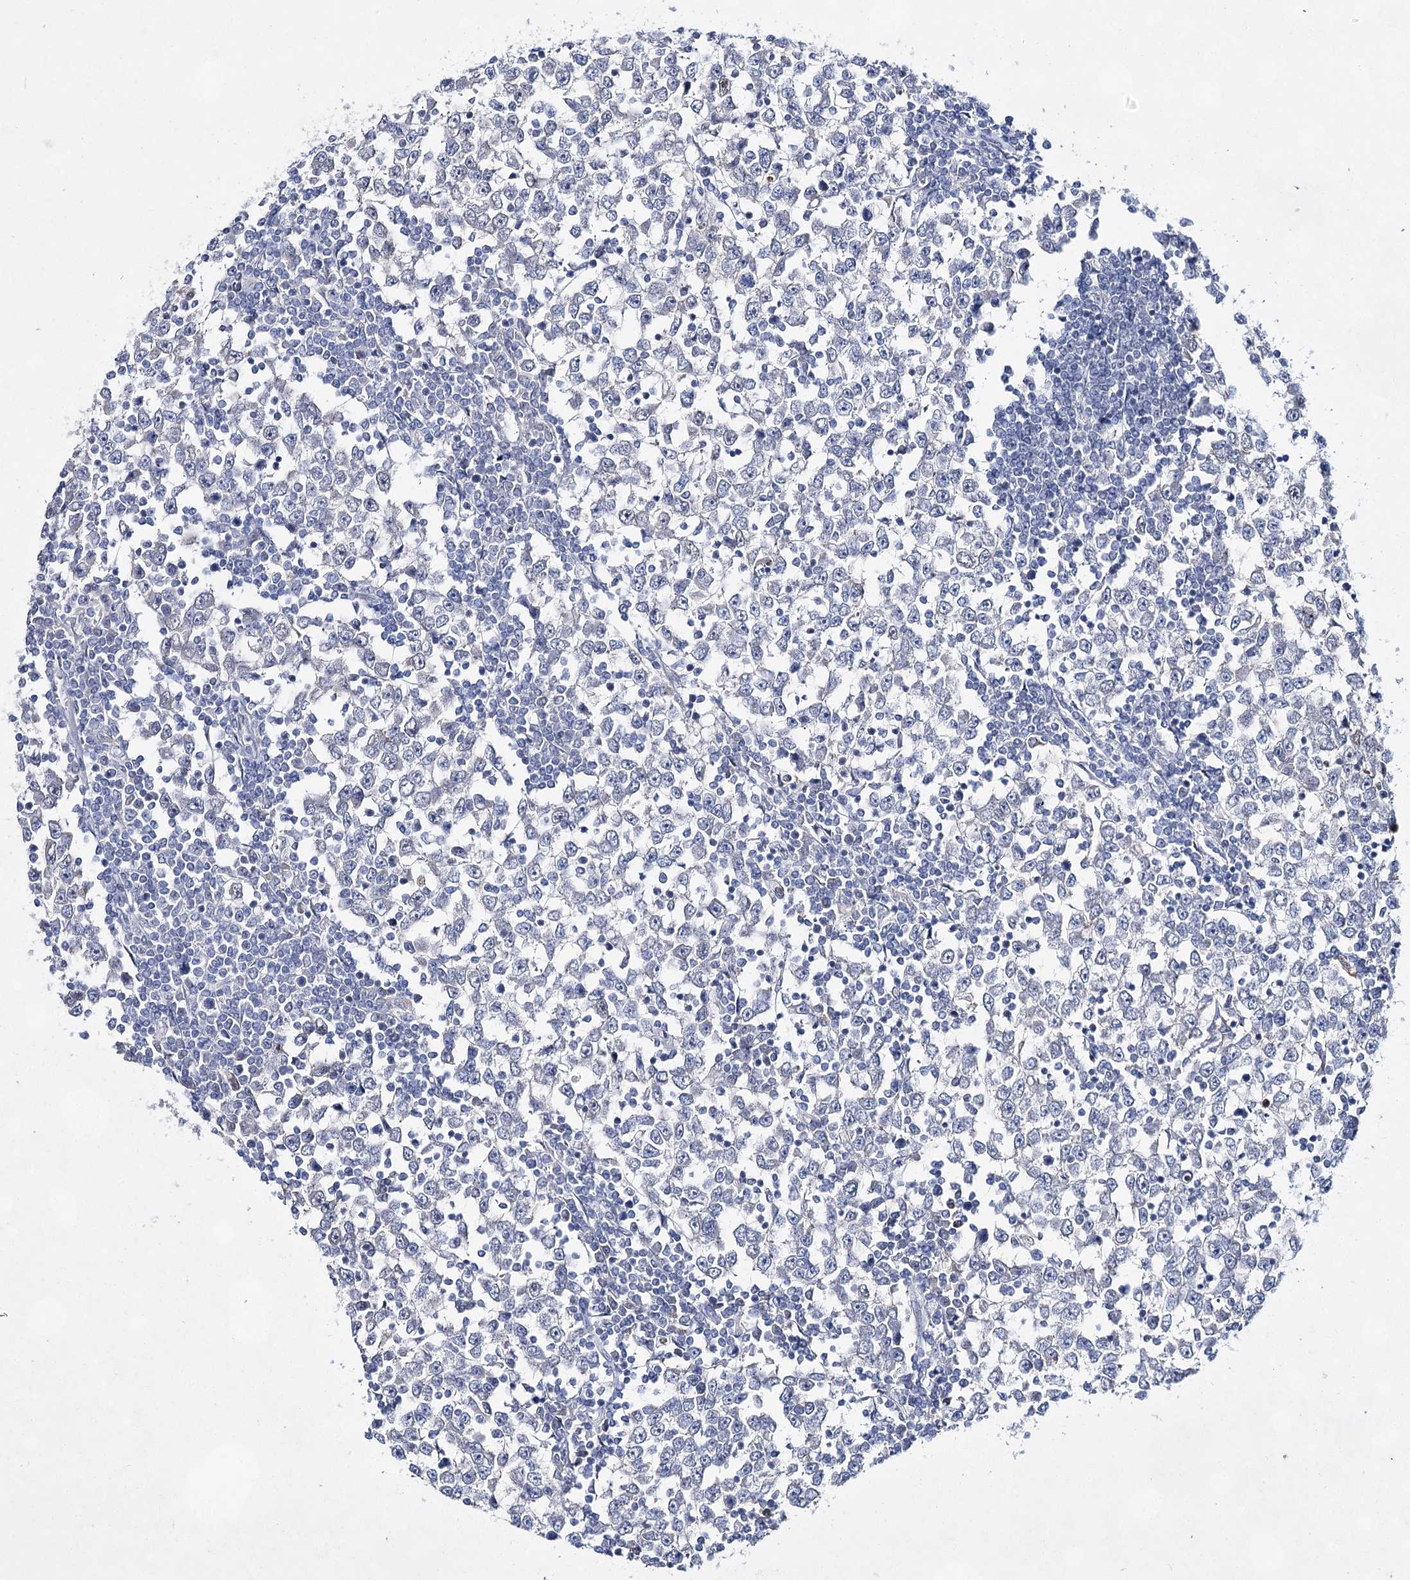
{"staining": {"intensity": "negative", "quantity": "none", "location": "none"}, "tissue": "testis cancer", "cell_type": "Tumor cells", "image_type": "cancer", "snomed": [{"axis": "morphology", "description": "Seminoma, NOS"}, {"axis": "topography", "description": "Testis"}], "caption": "Immunohistochemistry (IHC) photomicrograph of testis seminoma stained for a protein (brown), which shows no expression in tumor cells.", "gene": "UGDH", "patient": {"sex": "male", "age": 65}}